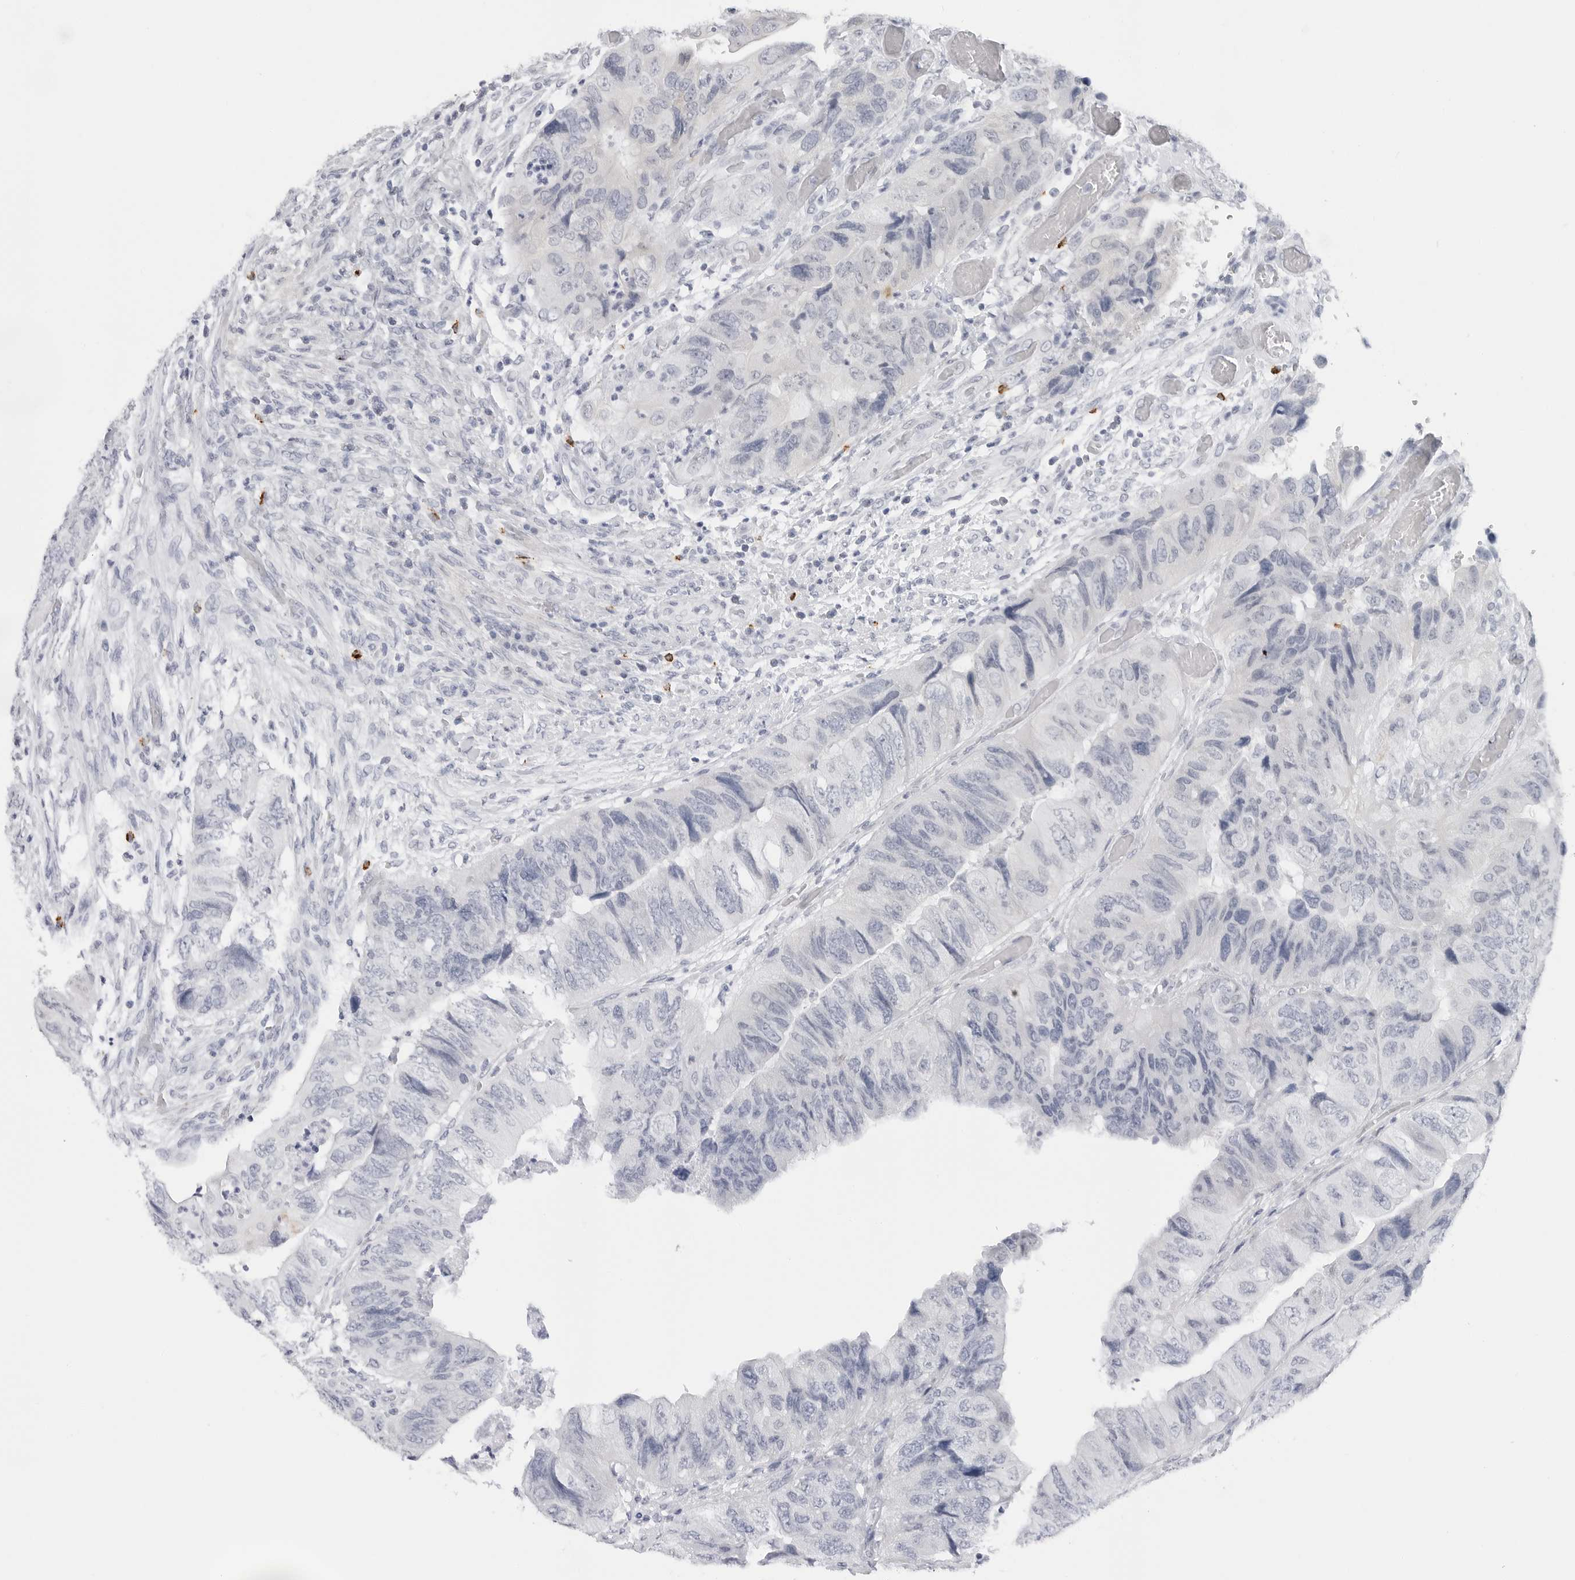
{"staining": {"intensity": "negative", "quantity": "none", "location": "none"}, "tissue": "colorectal cancer", "cell_type": "Tumor cells", "image_type": "cancer", "snomed": [{"axis": "morphology", "description": "Adenocarcinoma, NOS"}, {"axis": "topography", "description": "Rectum"}], "caption": "Photomicrograph shows no significant protein positivity in tumor cells of colorectal adenocarcinoma.", "gene": "HSPB7", "patient": {"sex": "male", "age": 63}}